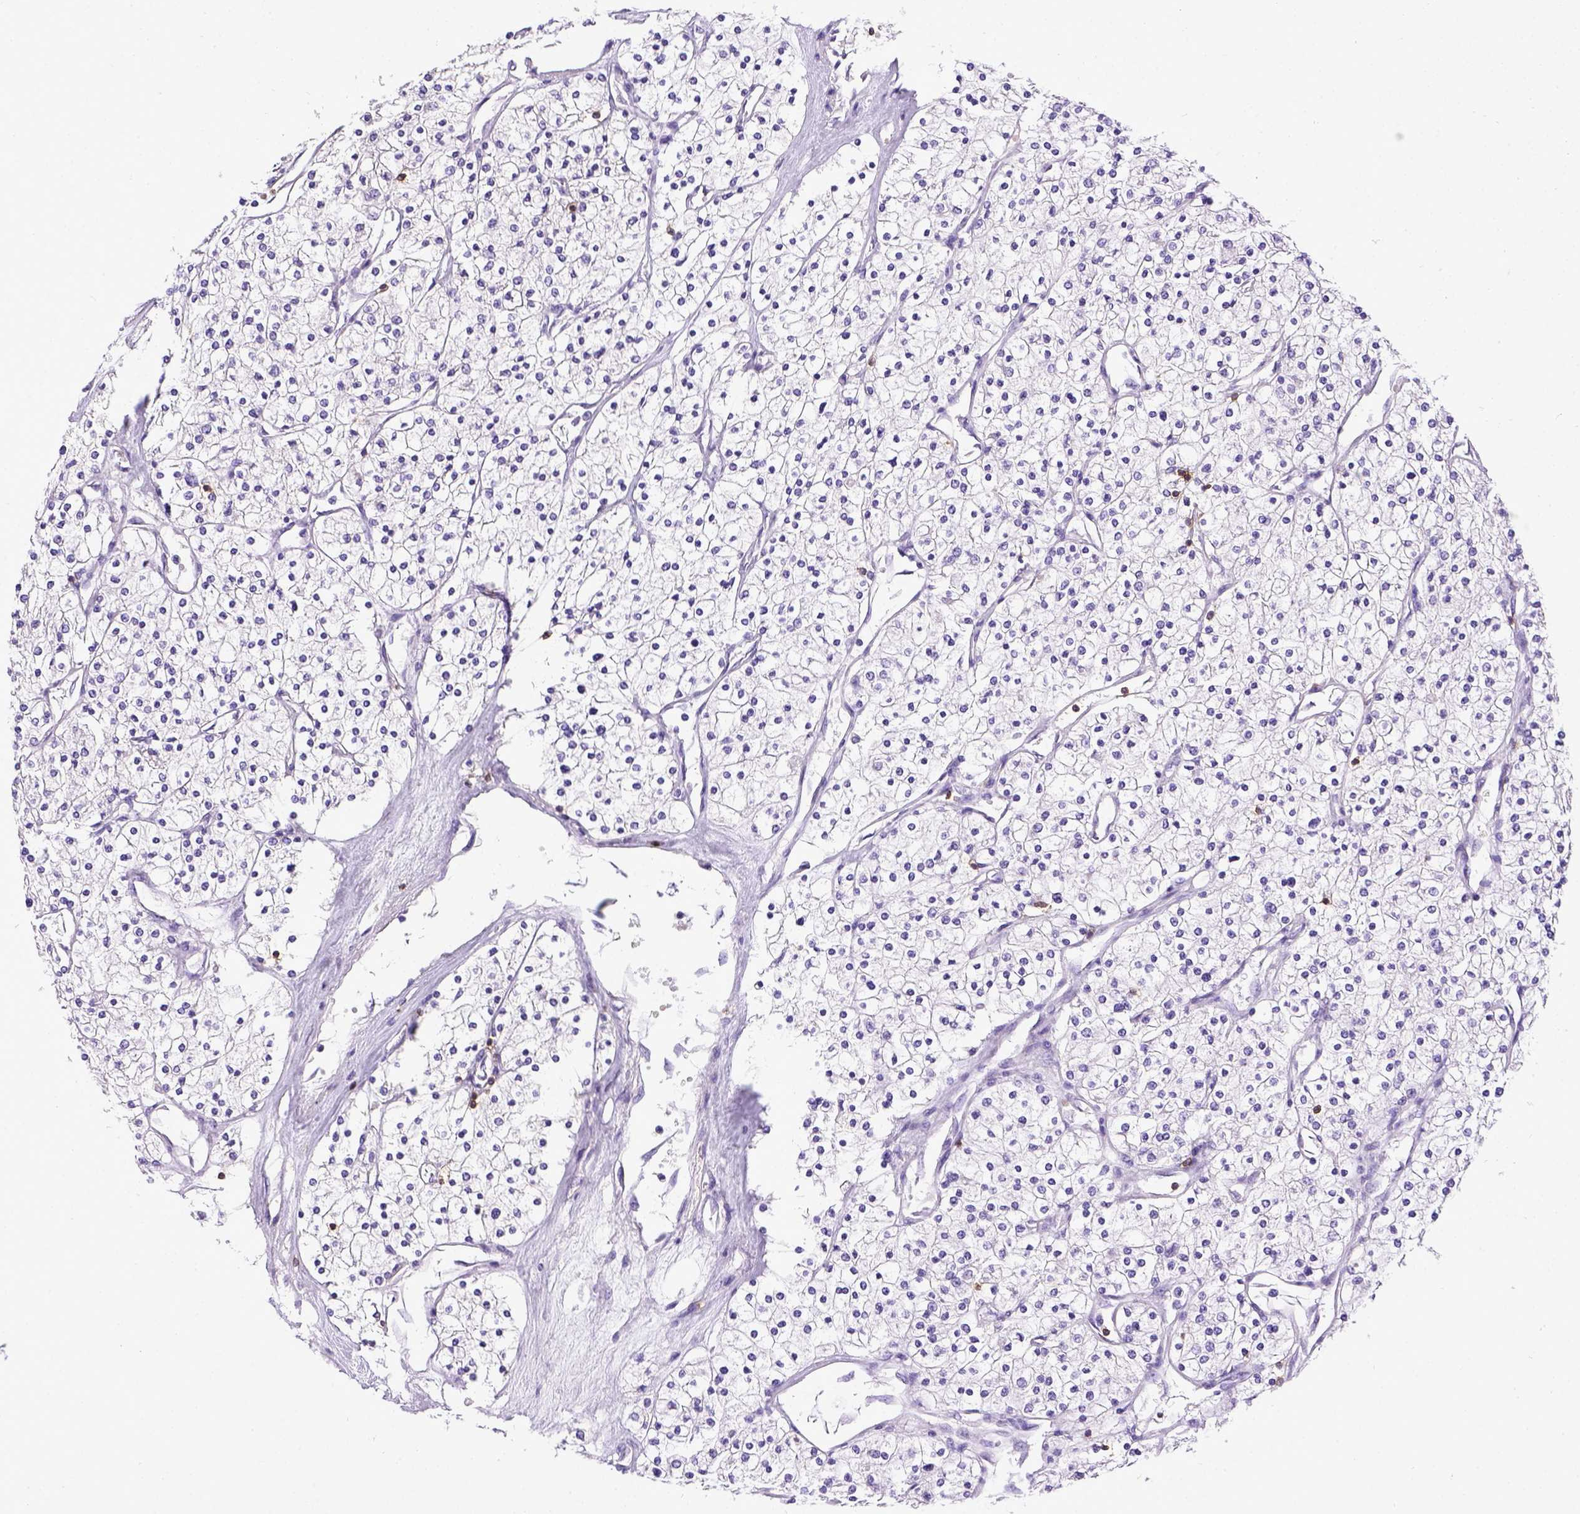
{"staining": {"intensity": "negative", "quantity": "none", "location": "none"}, "tissue": "renal cancer", "cell_type": "Tumor cells", "image_type": "cancer", "snomed": [{"axis": "morphology", "description": "Adenocarcinoma, NOS"}, {"axis": "topography", "description": "Kidney"}], "caption": "IHC micrograph of neoplastic tissue: renal cancer (adenocarcinoma) stained with DAB (3,3'-diaminobenzidine) displays no significant protein staining in tumor cells.", "gene": "CD3E", "patient": {"sex": "male", "age": 80}}